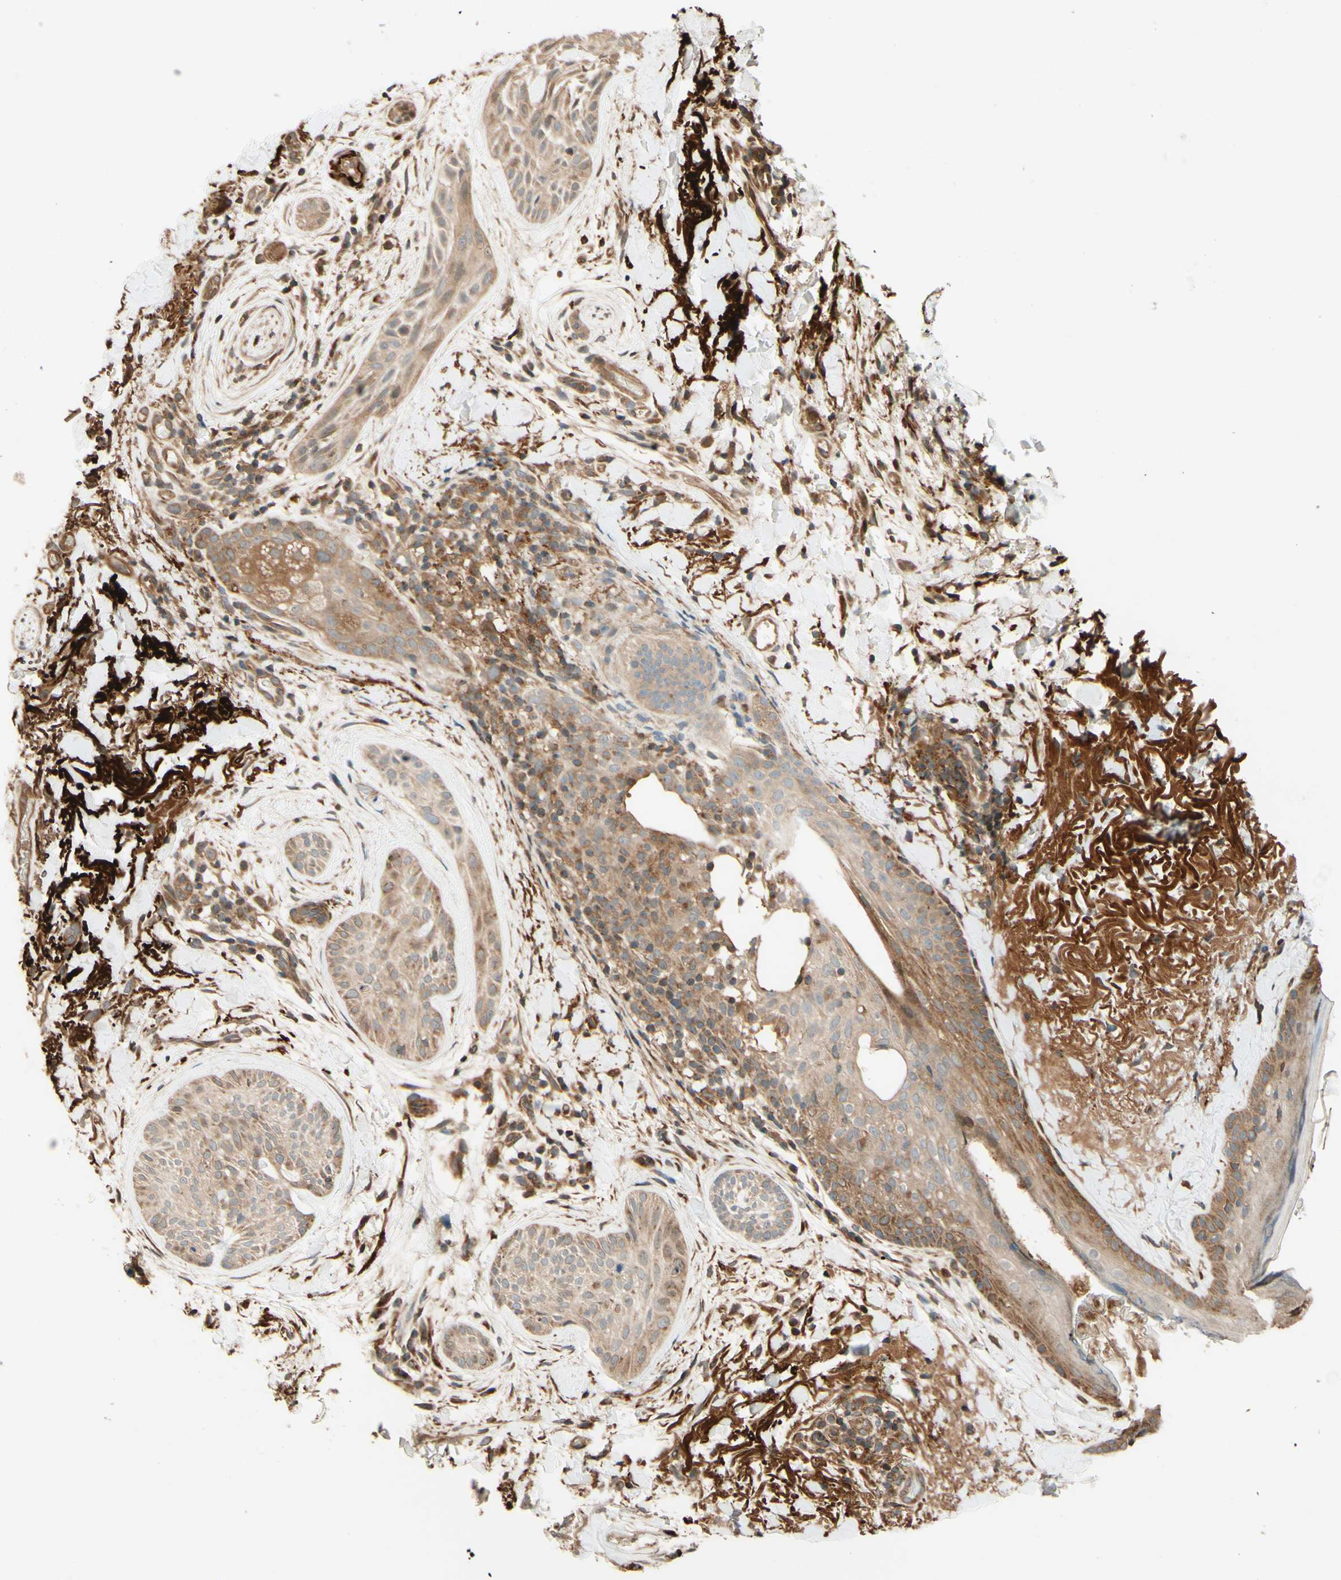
{"staining": {"intensity": "weak", "quantity": ">75%", "location": "cytoplasmic/membranous"}, "tissue": "skin cancer", "cell_type": "Tumor cells", "image_type": "cancer", "snomed": [{"axis": "morphology", "description": "Normal tissue, NOS"}, {"axis": "morphology", "description": "Basal cell carcinoma"}, {"axis": "topography", "description": "Skin"}], "caption": "DAB (3,3'-diaminobenzidine) immunohistochemical staining of skin basal cell carcinoma reveals weak cytoplasmic/membranous protein staining in about >75% of tumor cells.", "gene": "RNF19A", "patient": {"sex": "female", "age": 71}}